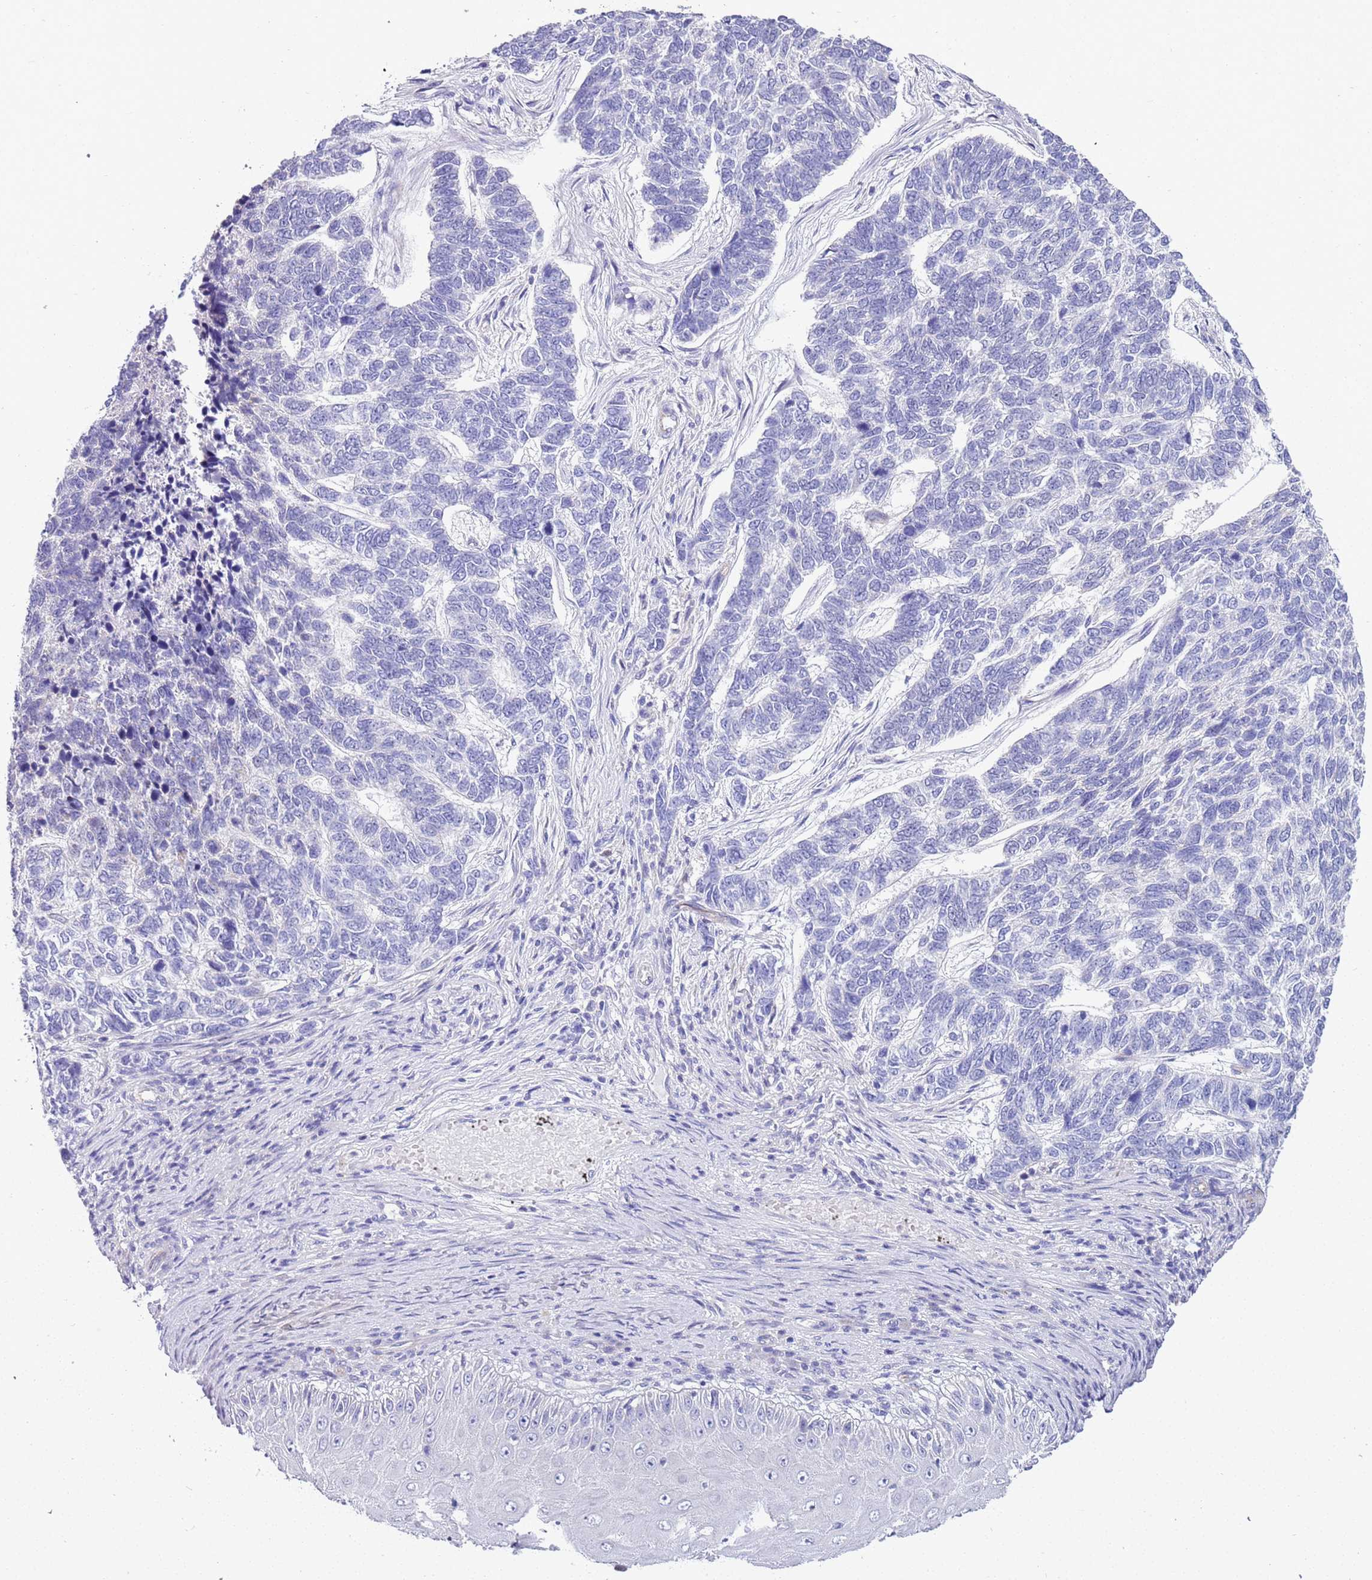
{"staining": {"intensity": "negative", "quantity": "none", "location": "none"}, "tissue": "skin cancer", "cell_type": "Tumor cells", "image_type": "cancer", "snomed": [{"axis": "morphology", "description": "Basal cell carcinoma"}, {"axis": "topography", "description": "Skin"}], "caption": "High magnification brightfield microscopy of skin cancer stained with DAB (3,3'-diaminobenzidine) (brown) and counterstained with hematoxylin (blue): tumor cells show no significant positivity.", "gene": "BRMS1L", "patient": {"sex": "female", "age": 65}}